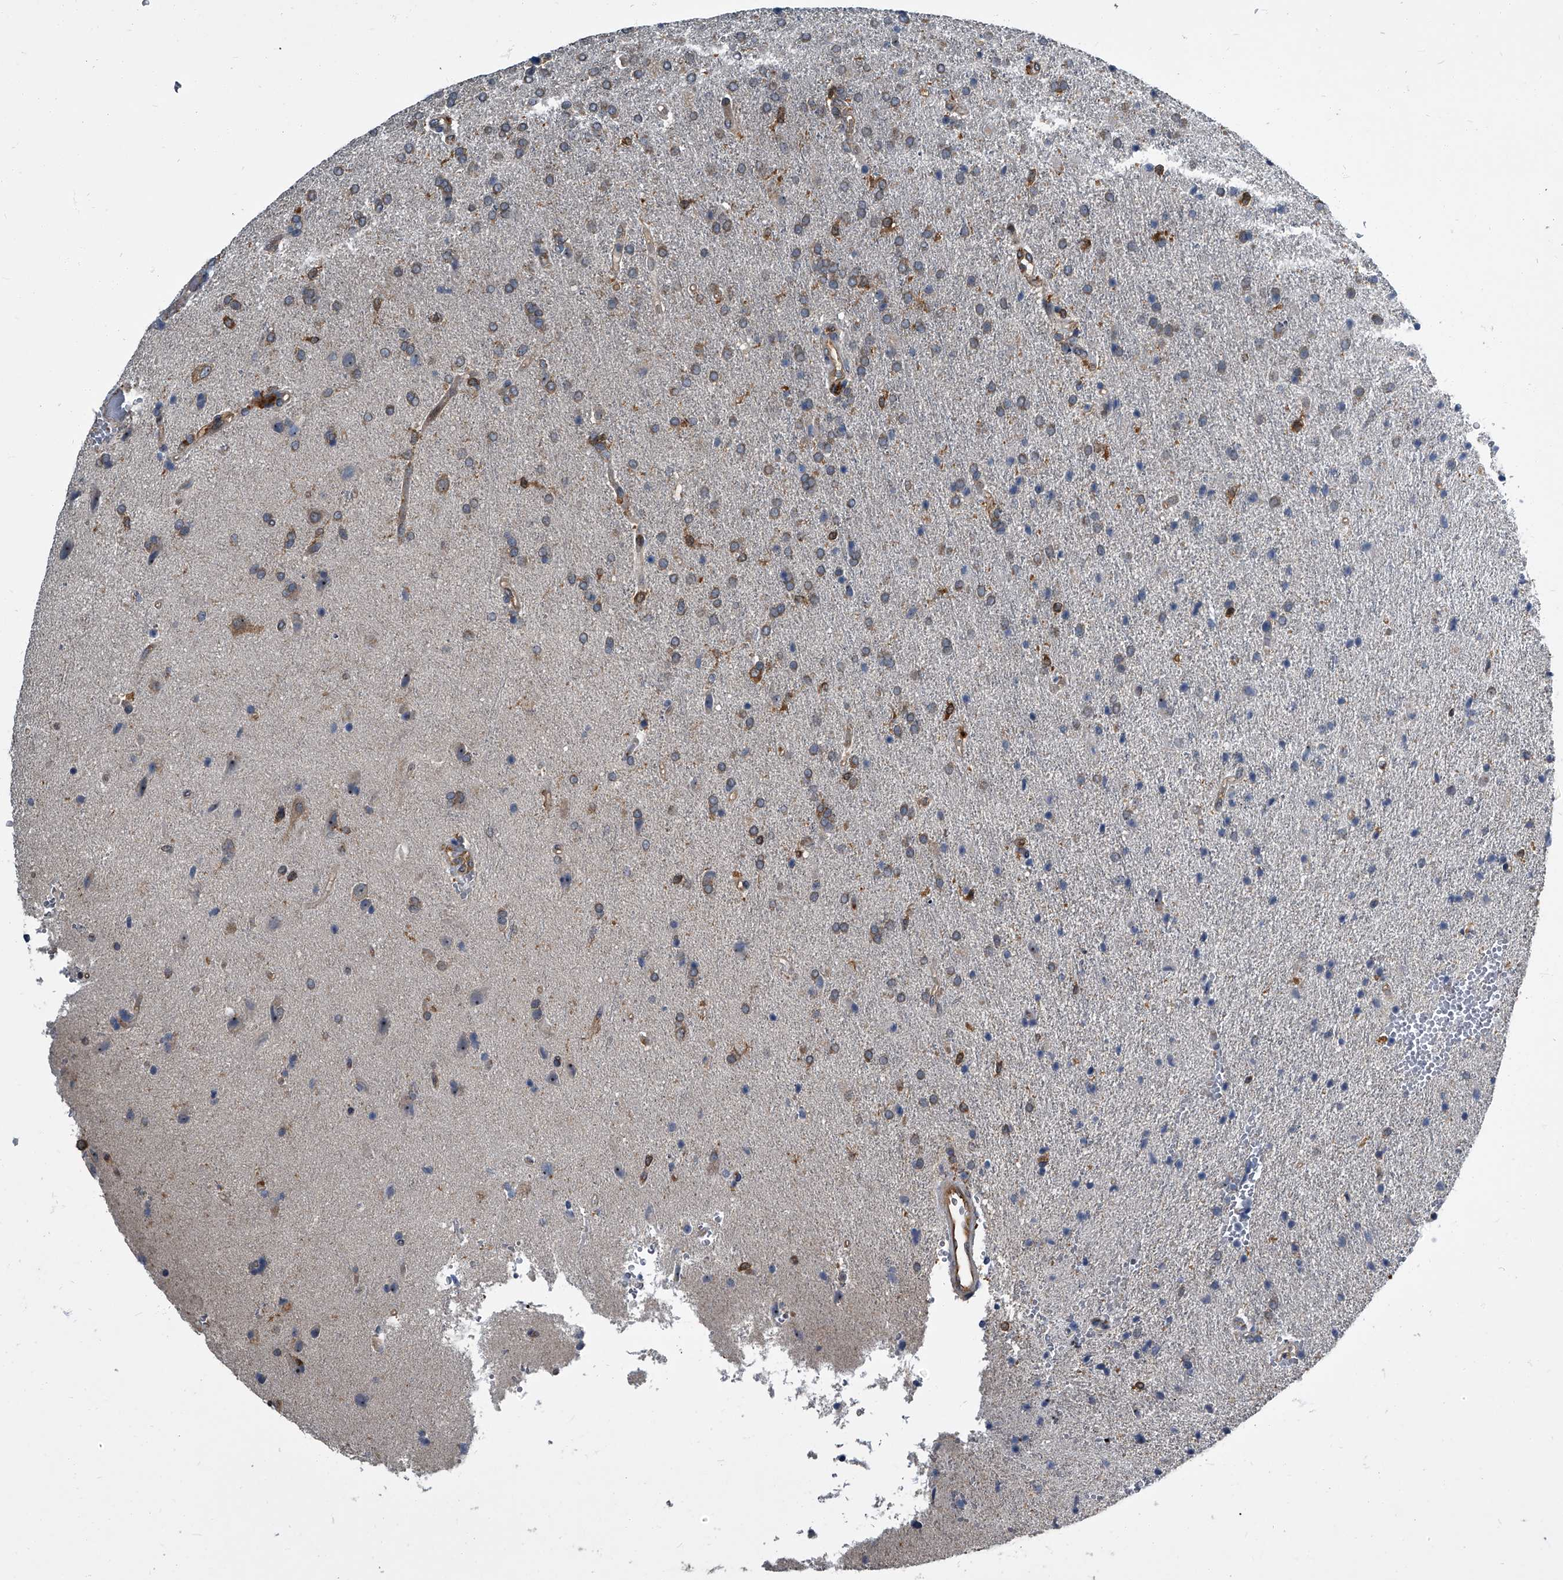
{"staining": {"intensity": "moderate", "quantity": ">75%", "location": "cytoplasmic/membranous"}, "tissue": "glioma", "cell_type": "Tumor cells", "image_type": "cancer", "snomed": [{"axis": "morphology", "description": "Glioma, malignant, High grade"}, {"axis": "topography", "description": "Brain"}], "caption": "Glioma stained for a protein displays moderate cytoplasmic/membranous positivity in tumor cells. The staining was performed using DAB to visualize the protein expression in brown, while the nuclei were stained in blue with hematoxylin (Magnification: 20x).", "gene": "CDV3", "patient": {"sex": "male", "age": 72}}